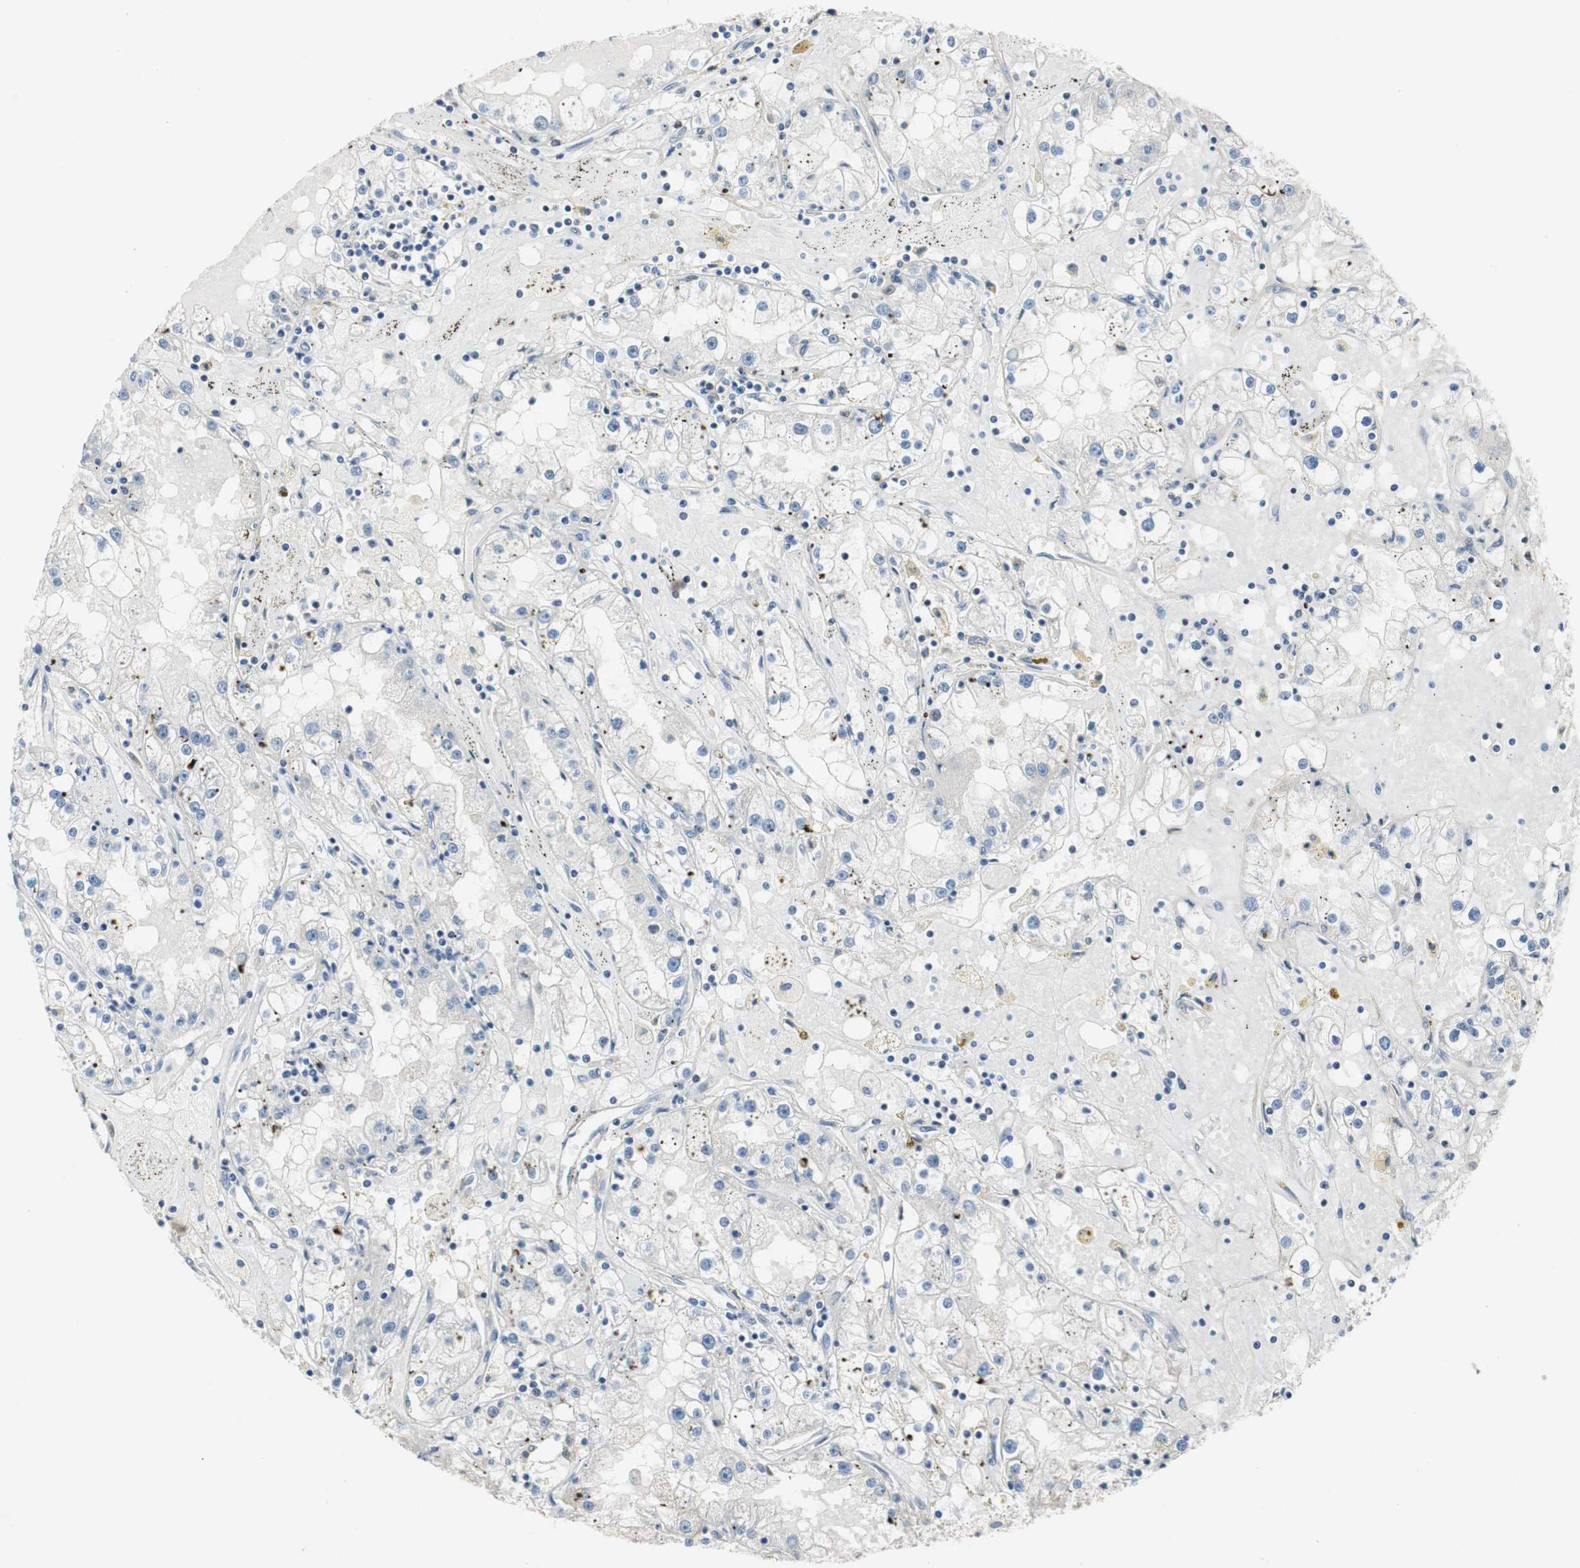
{"staining": {"intensity": "negative", "quantity": "none", "location": "none"}, "tissue": "renal cancer", "cell_type": "Tumor cells", "image_type": "cancer", "snomed": [{"axis": "morphology", "description": "Adenocarcinoma, NOS"}, {"axis": "topography", "description": "Kidney"}], "caption": "Tumor cells show no significant staining in renal cancer.", "gene": "RAD1", "patient": {"sex": "male", "age": 56}}